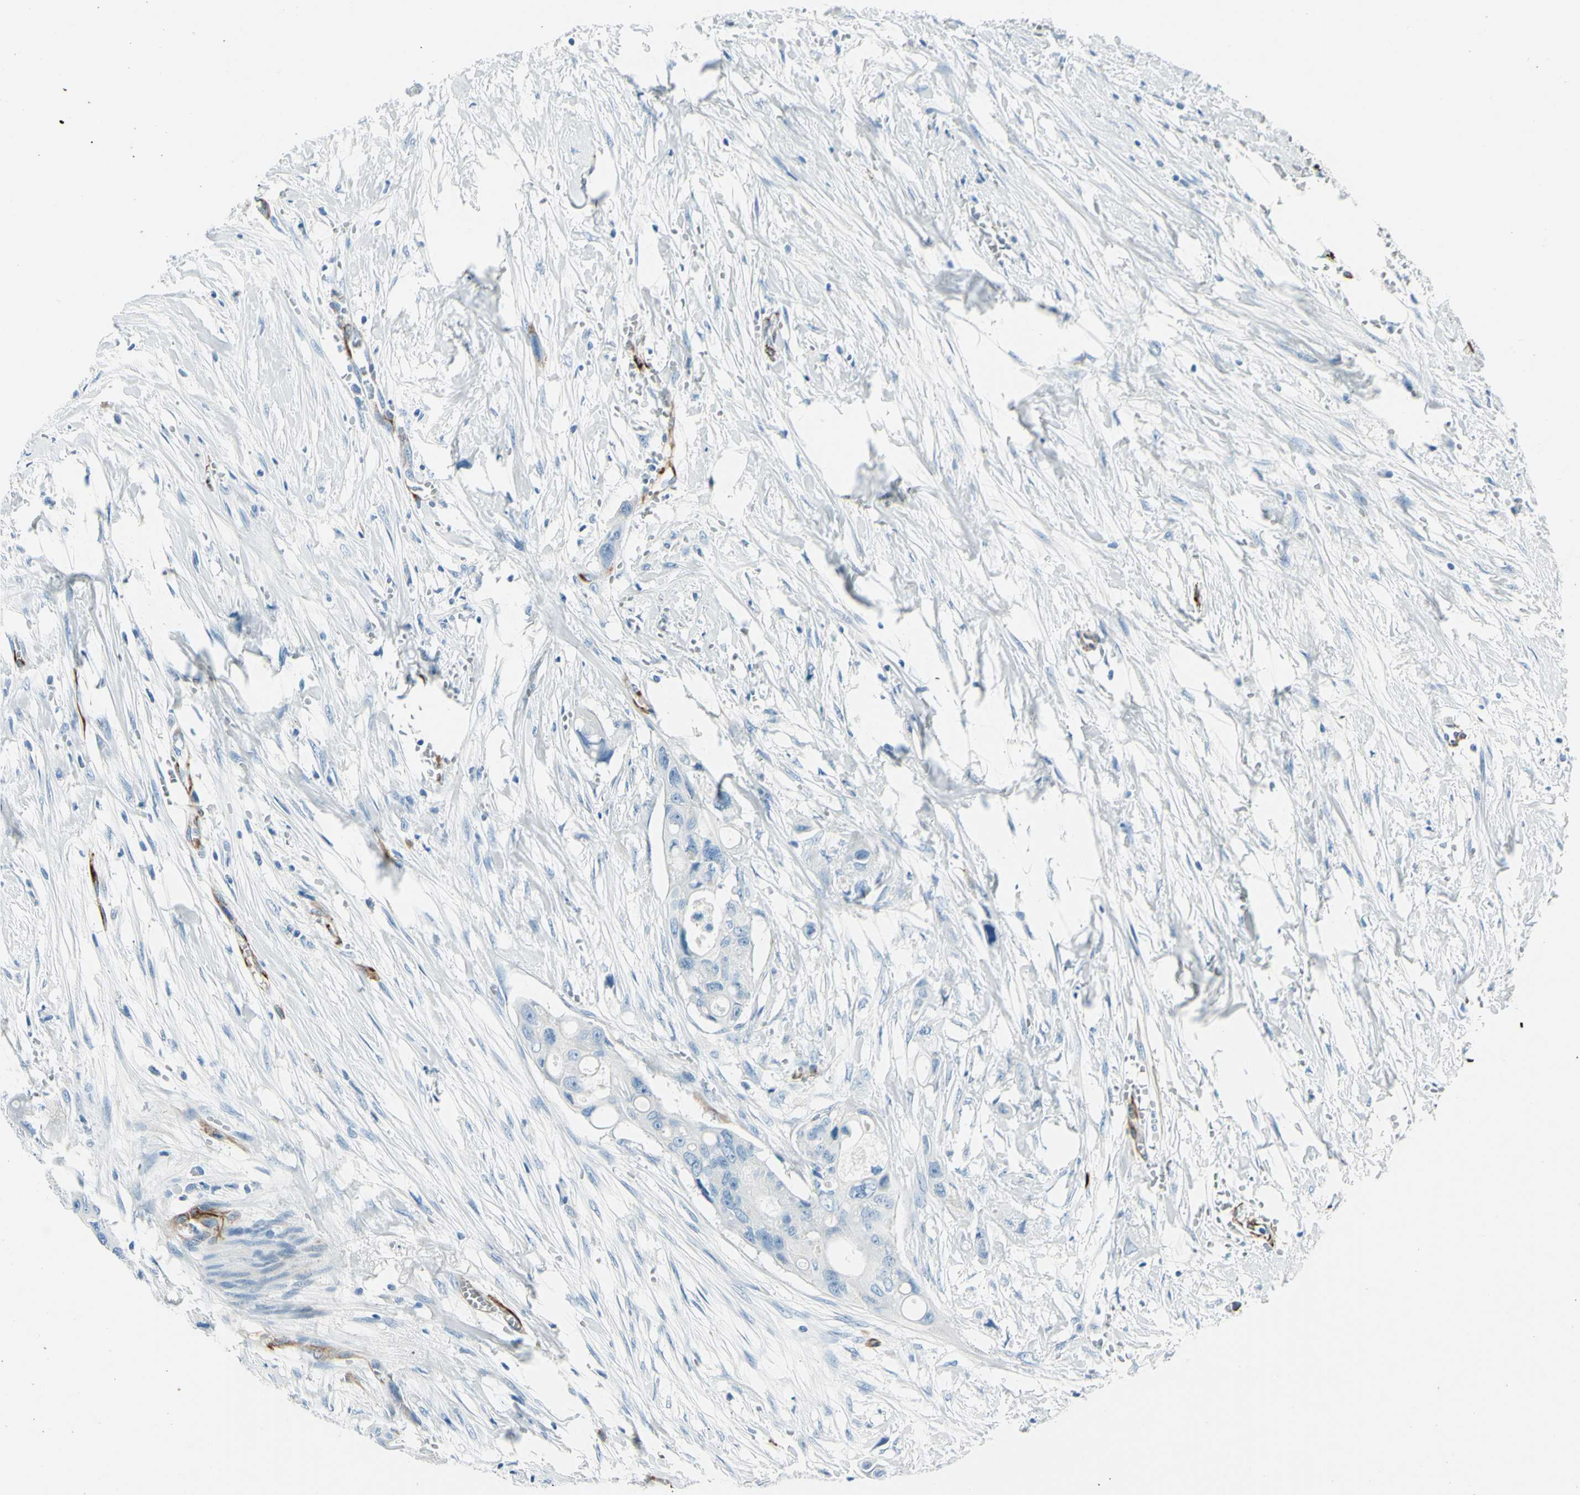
{"staining": {"intensity": "negative", "quantity": "none", "location": "none"}, "tissue": "colorectal cancer", "cell_type": "Tumor cells", "image_type": "cancer", "snomed": [{"axis": "morphology", "description": "Adenocarcinoma, NOS"}, {"axis": "topography", "description": "Colon"}], "caption": "The histopathology image exhibits no significant positivity in tumor cells of colorectal cancer (adenocarcinoma). (DAB (3,3'-diaminobenzidine) immunohistochemistry, high magnification).", "gene": "PTH2R", "patient": {"sex": "female", "age": 57}}